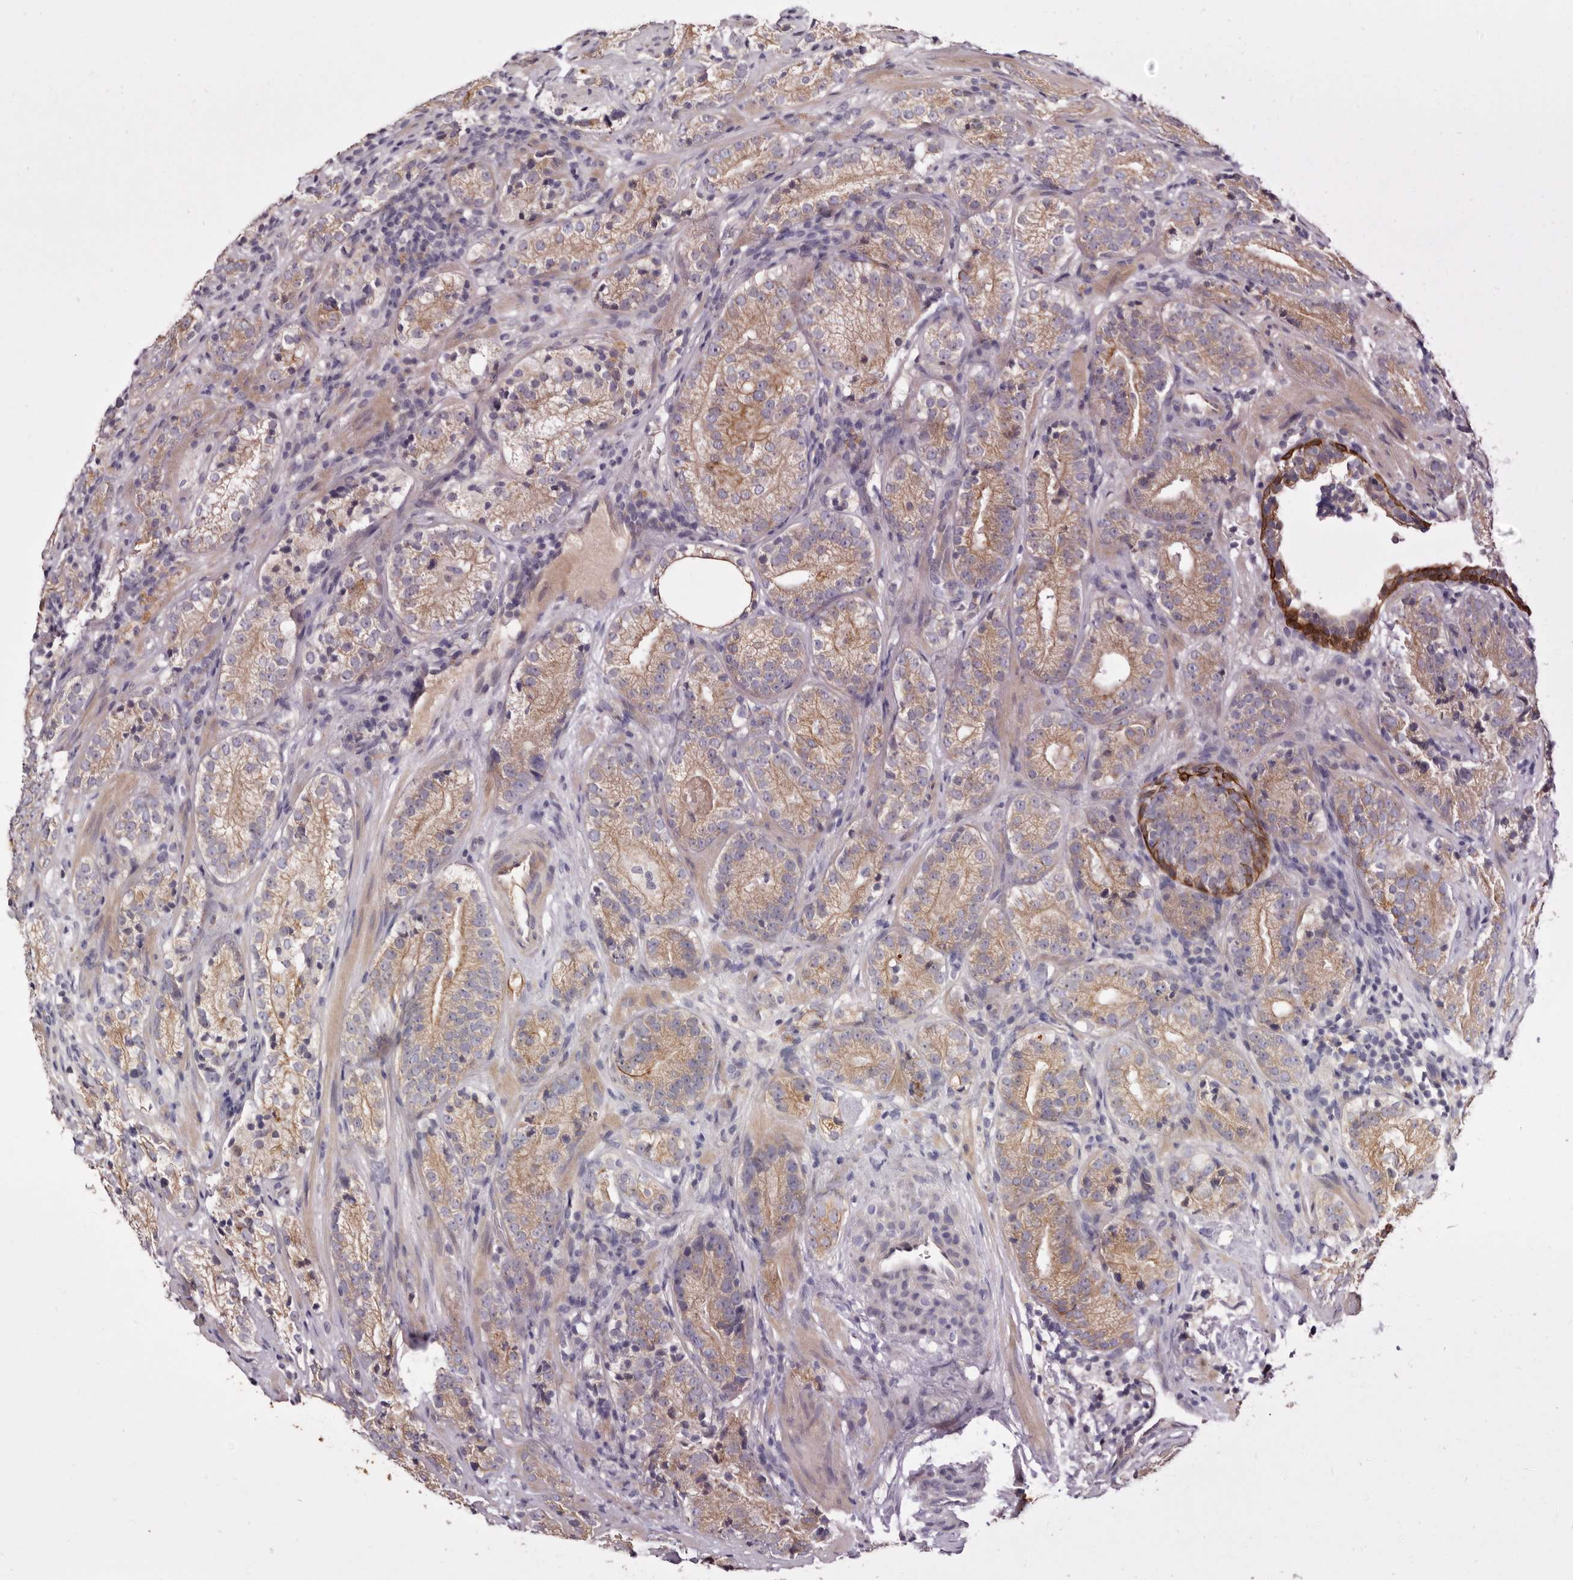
{"staining": {"intensity": "moderate", "quantity": ">75%", "location": "cytoplasmic/membranous"}, "tissue": "prostate cancer", "cell_type": "Tumor cells", "image_type": "cancer", "snomed": [{"axis": "morphology", "description": "Adenocarcinoma, High grade"}, {"axis": "topography", "description": "Prostate"}], "caption": "Prostate cancer stained for a protein shows moderate cytoplasmic/membranous positivity in tumor cells. (DAB (3,3'-diaminobenzidine) = brown stain, brightfield microscopy at high magnification).", "gene": "STK16", "patient": {"sex": "male", "age": 56}}